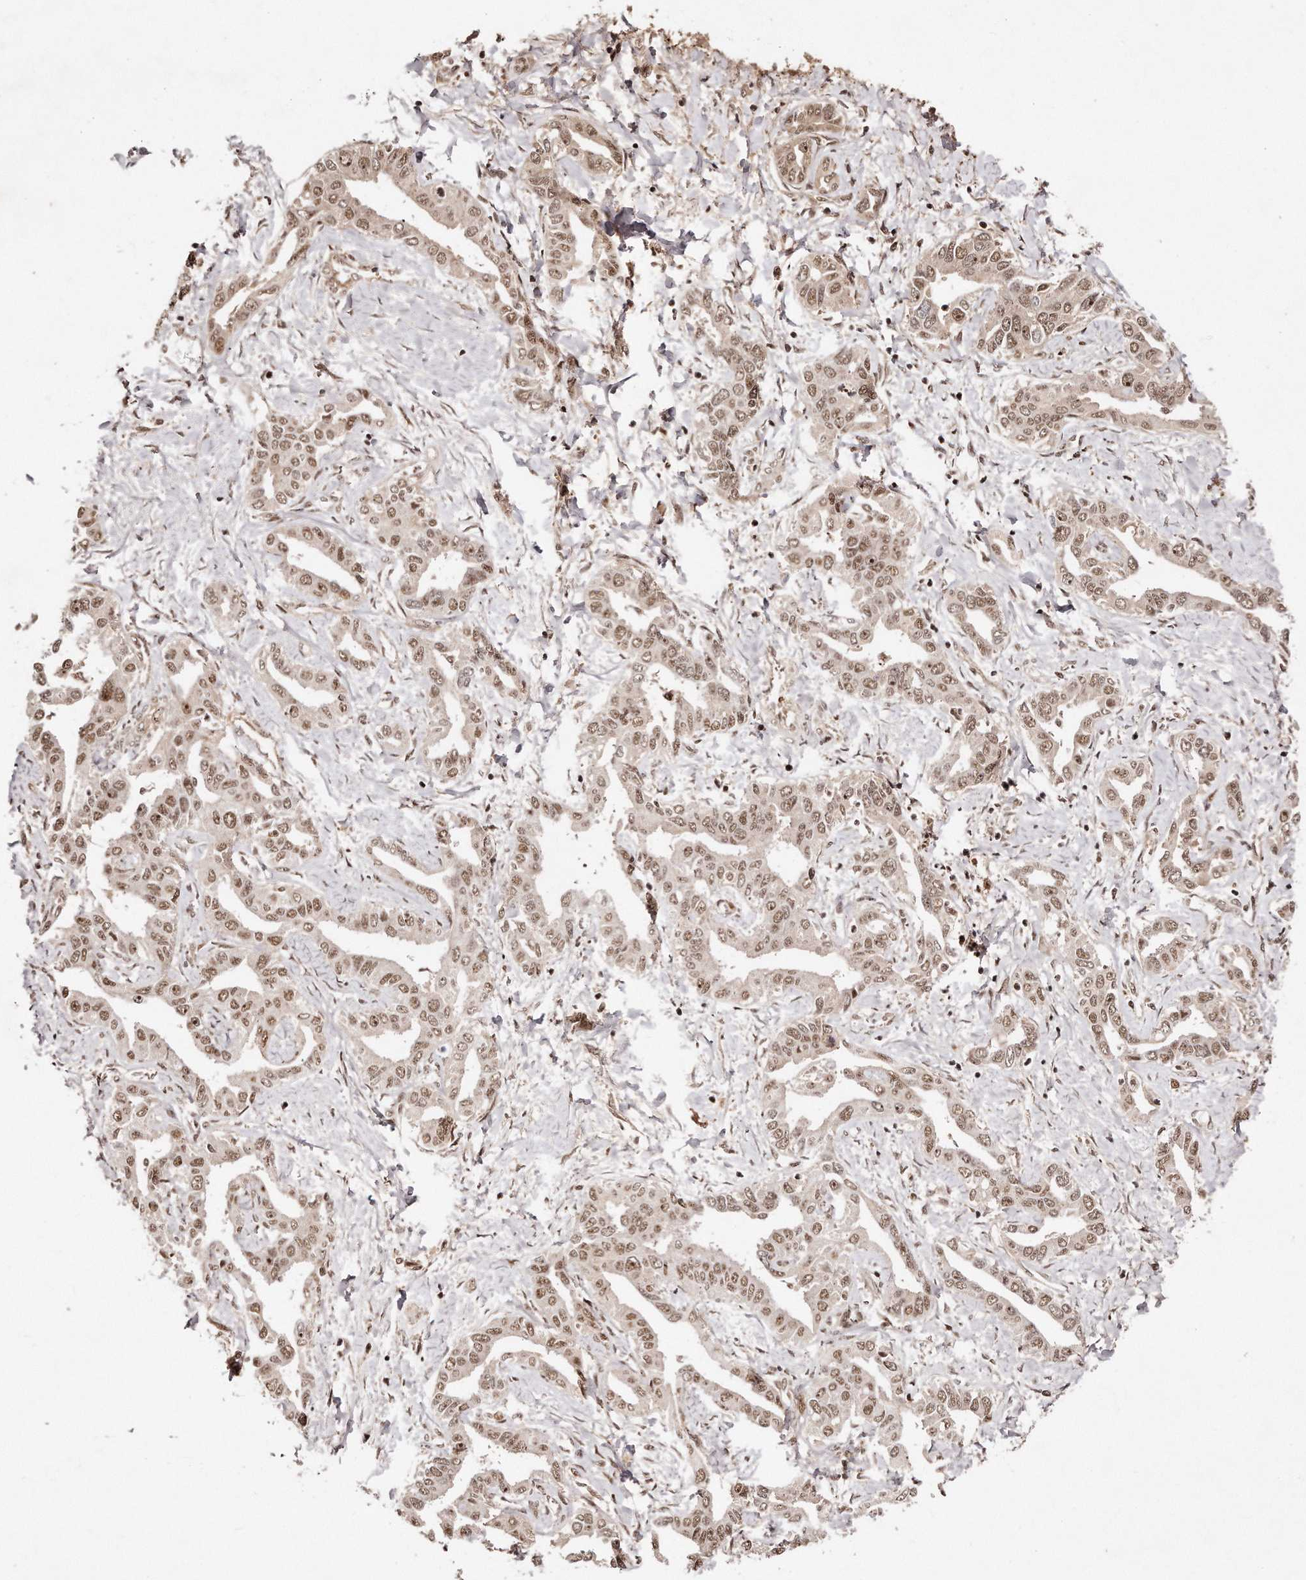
{"staining": {"intensity": "moderate", "quantity": ">75%", "location": "nuclear"}, "tissue": "liver cancer", "cell_type": "Tumor cells", "image_type": "cancer", "snomed": [{"axis": "morphology", "description": "Cholangiocarcinoma"}, {"axis": "topography", "description": "Liver"}], "caption": "The immunohistochemical stain shows moderate nuclear staining in tumor cells of liver cancer (cholangiocarcinoma) tissue.", "gene": "SOX4", "patient": {"sex": "male", "age": 59}}